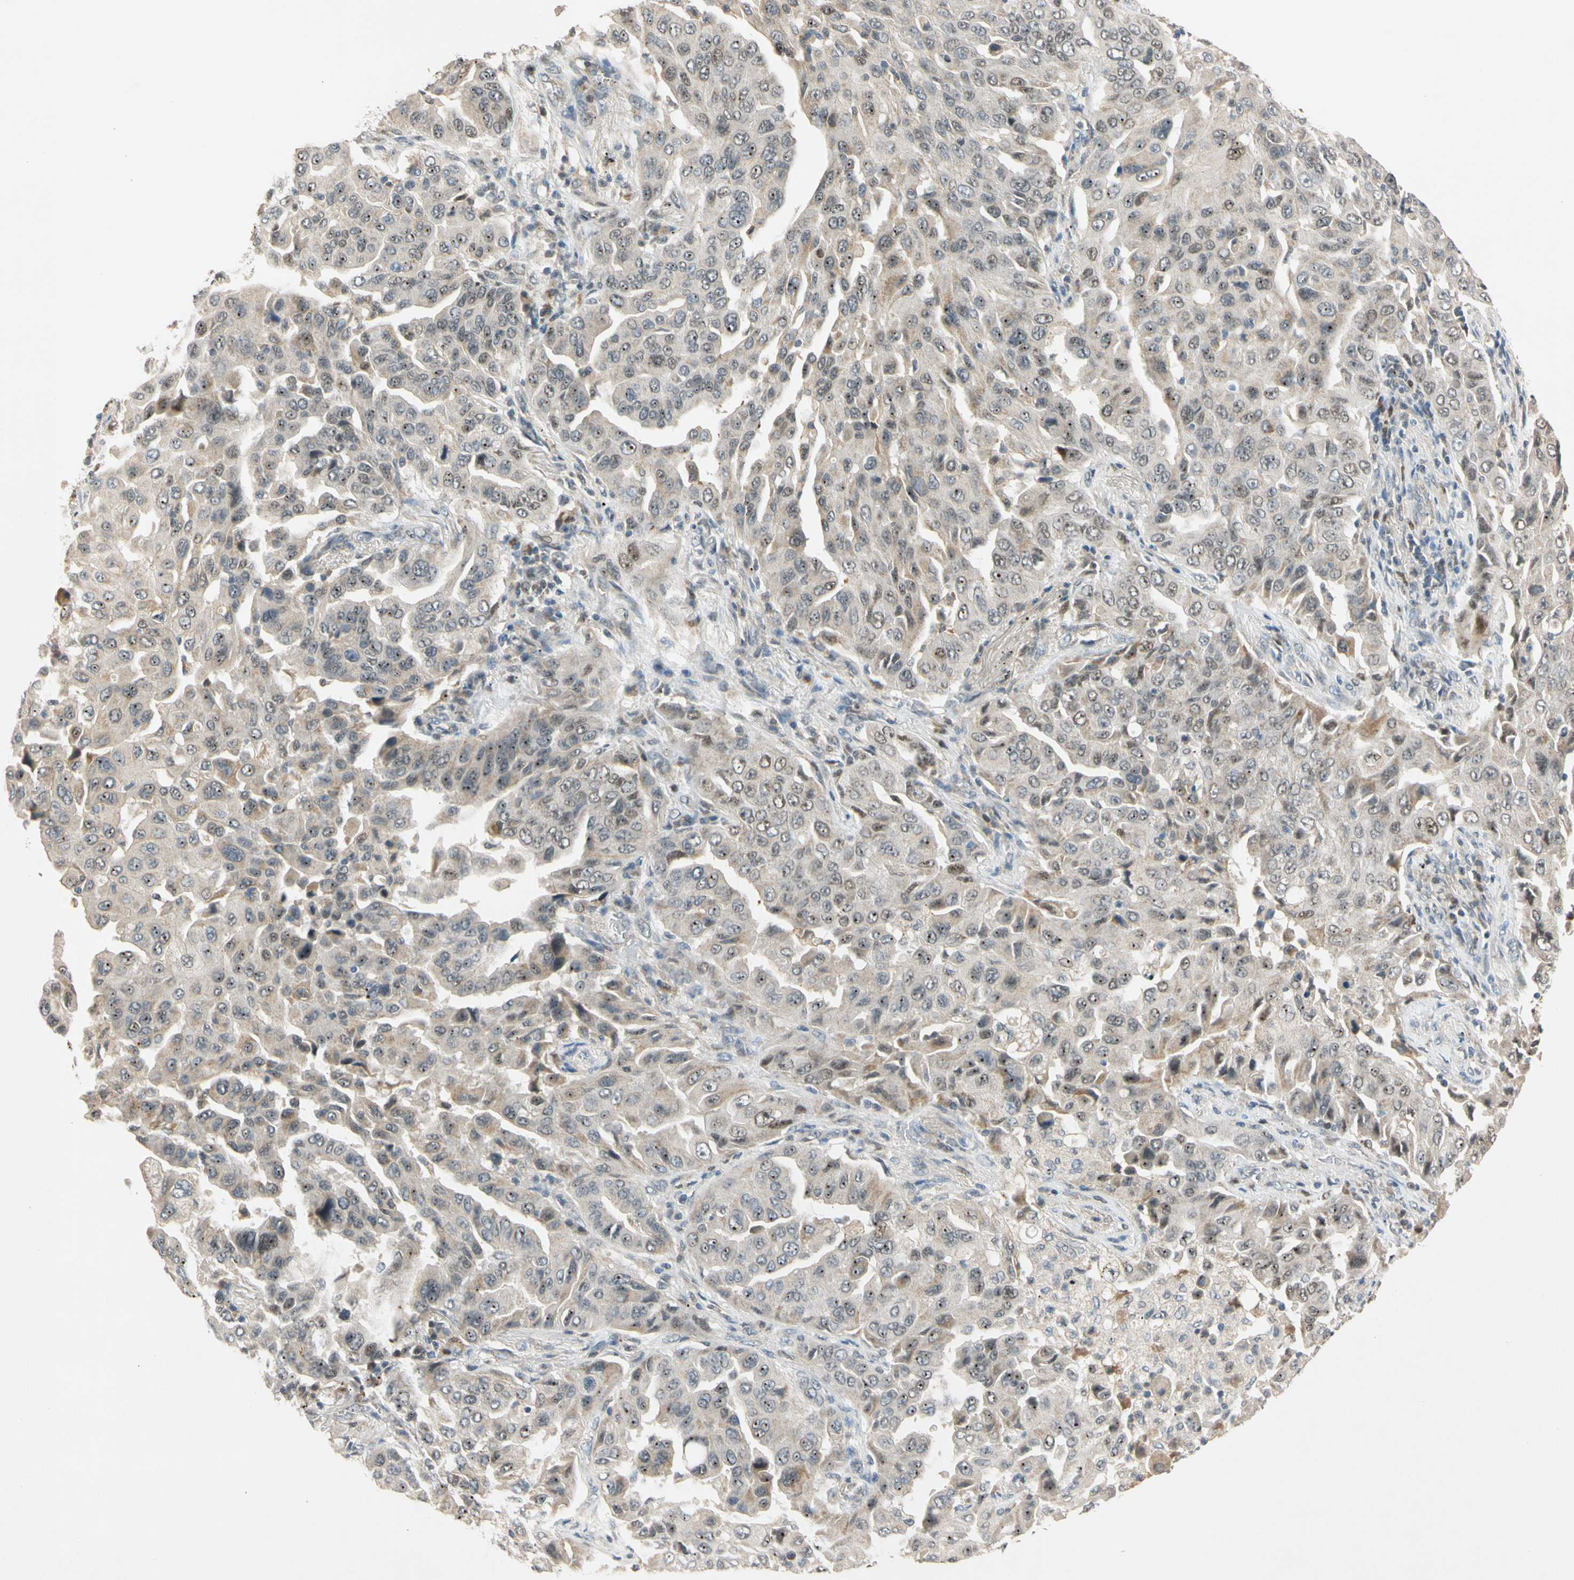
{"staining": {"intensity": "weak", "quantity": "<25%", "location": "cytoplasmic/membranous"}, "tissue": "lung cancer", "cell_type": "Tumor cells", "image_type": "cancer", "snomed": [{"axis": "morphology", "description": "Adenocarcinoma, NOS"}, {"axis": "topography", "description": "Lung"}], "caption": "DAB immunohistochemical staining of lung cancer exhibits no significant positivity in tumor cells.", "gene": "RIOX2", "patient": {"sex": "female", "age": 65}}